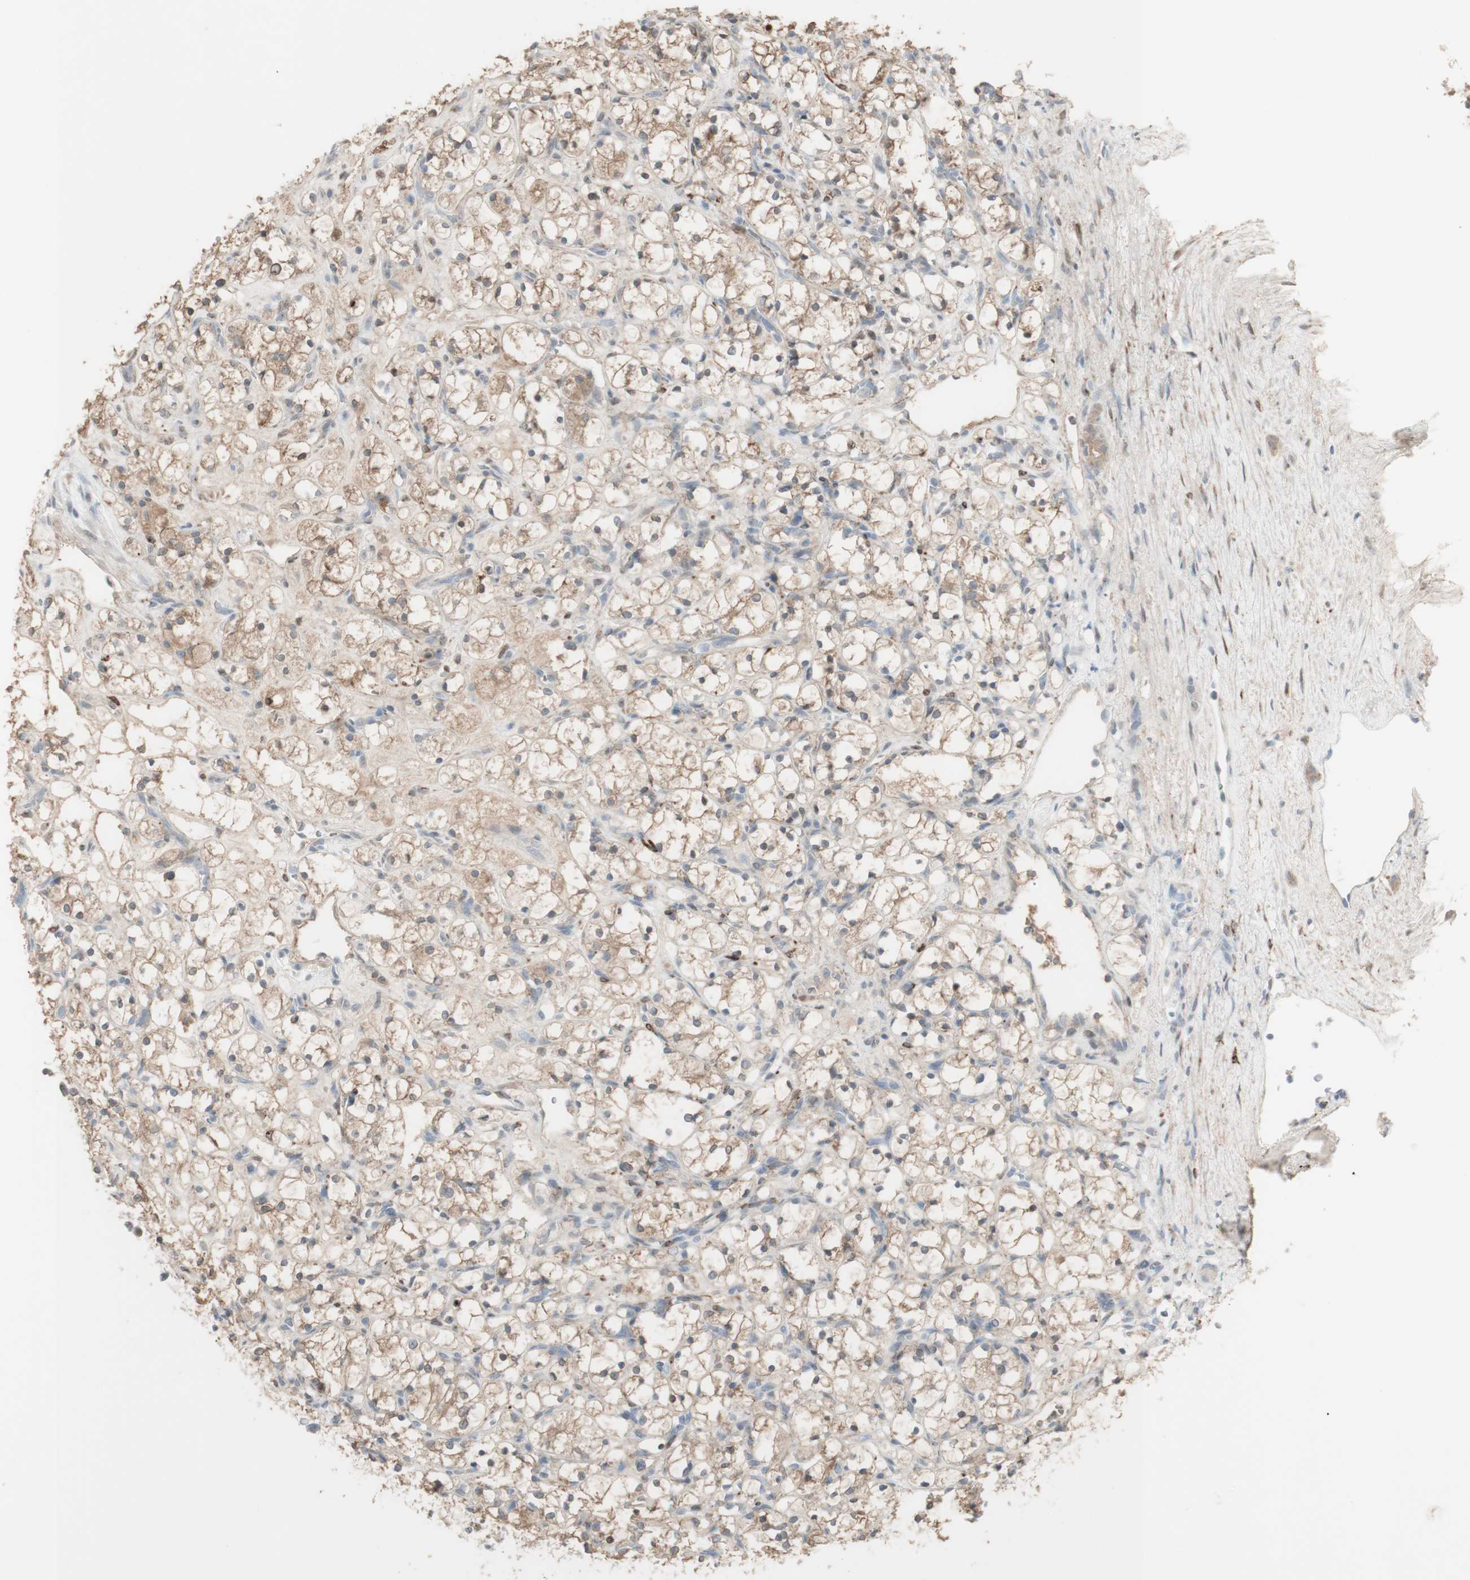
{"staining": {"intensity": "weak", "quantity": ">75%", "location": "cytoplasmic/membranous"}, "tissue": "renal cancer", "cell_type": "Tumor cells", "image_type": "cancer", "snomed": [{"axis": "morphology", "description": "Adenocarcinoma, NOS"}, {"axis": "topography", "description": "Kidney"}], "caption": "Protein analysis of renal adenocarcinoma tissue demonstrates weak cytoplasmic/membranous expression in approximately >75% of tumor cells.", "gene": "MUC3A", "patient": {"sex": "female", "age": 69}}